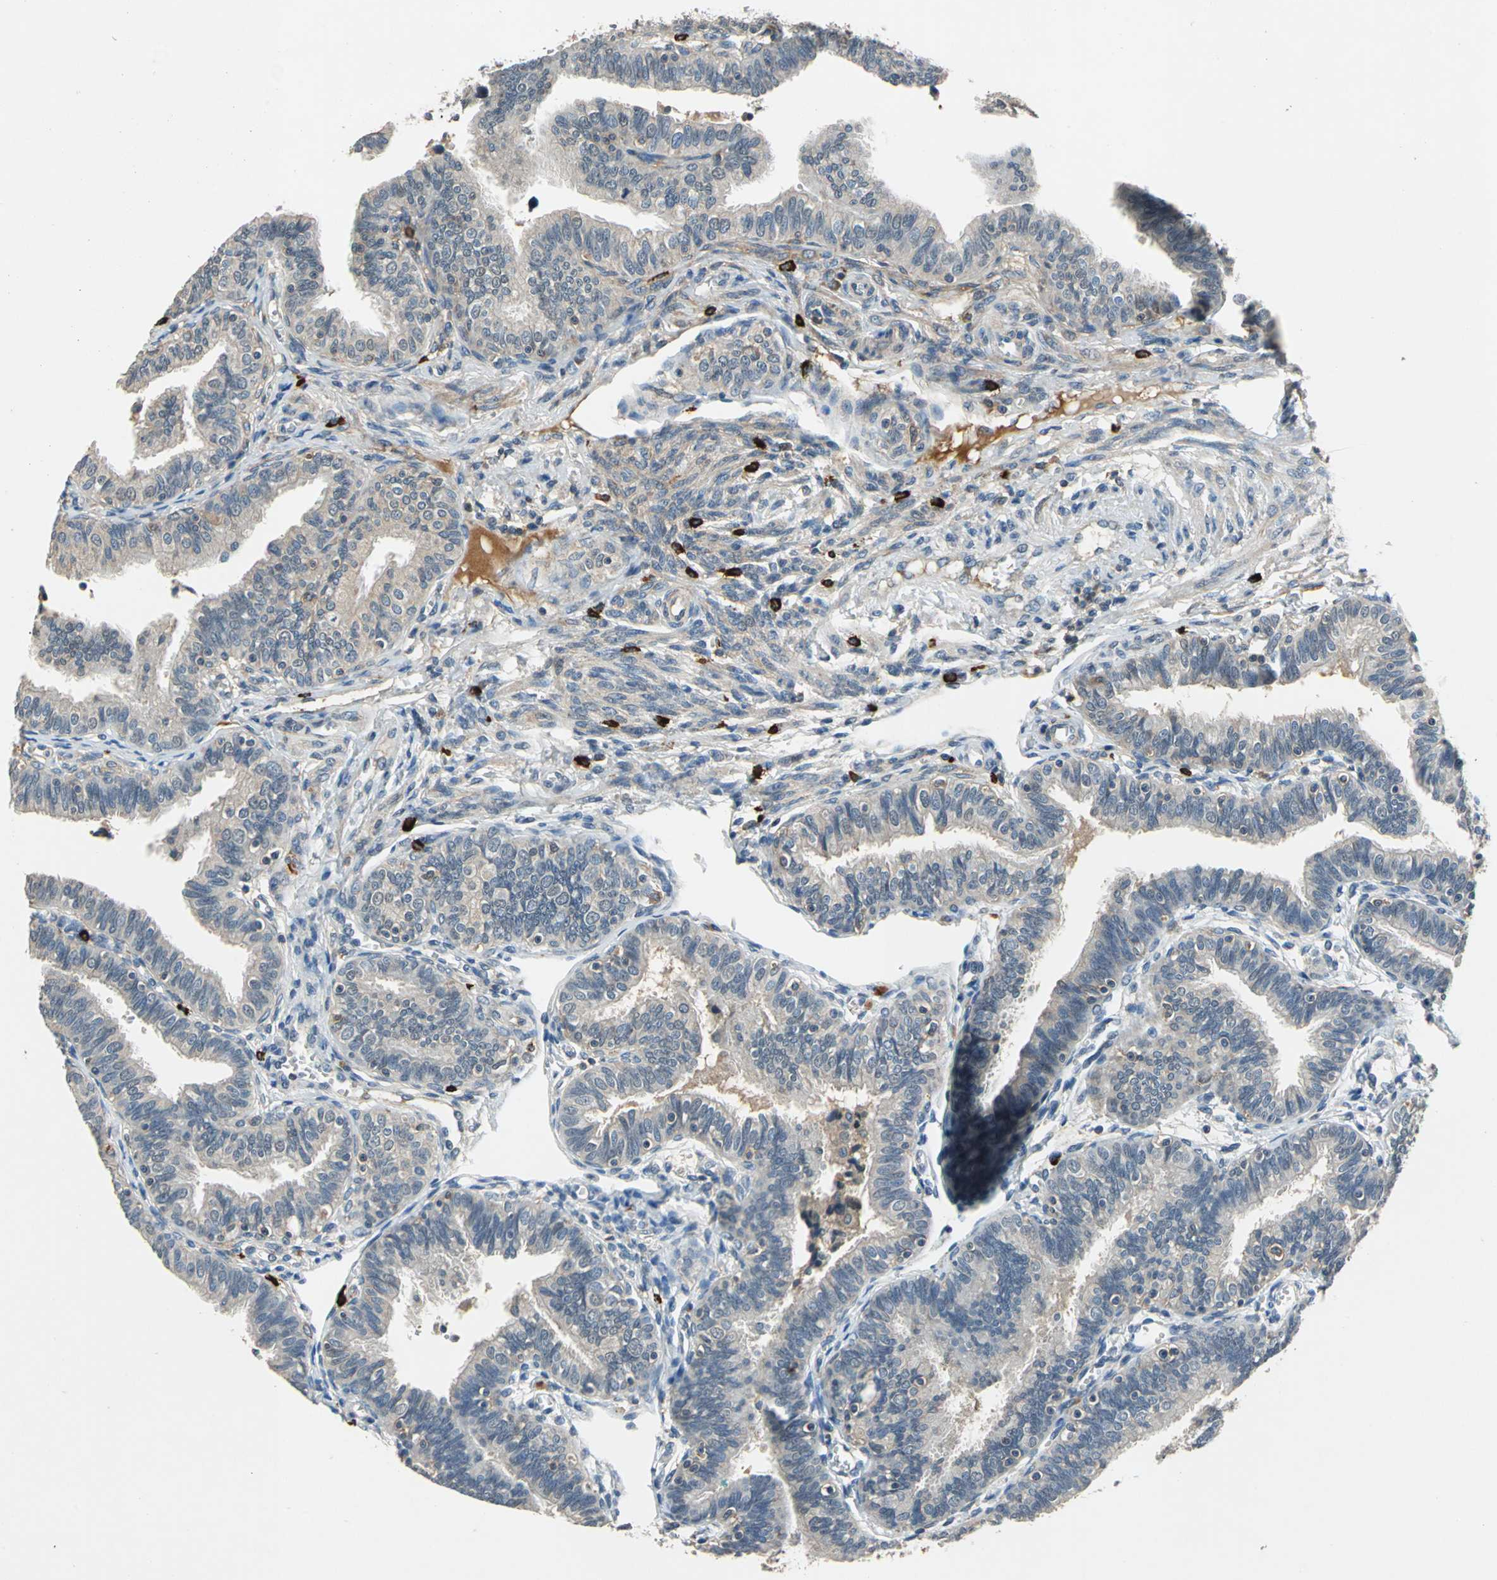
{"staining": {"intensity": "weak", "quantity": "25%-75%", "location": "cytoplasmic/membranous"}, "tissue": "fallopian tube", "cell_type": "Glandular cells", "image_type": "normal", "snomed": [{"axis": "morphology", "description": "Normal tissue, NOS"}, {"axis": "topography", "description": "Fallopian tube"}], "caption": "A high-resolution histopathology image shows immunohistochemistry (IHC) staining of benign fallopian tube, which displays weak cytoplasmic/membranous positivity in about 25%-75% of glandular cells.", "gene": "SLC19A2", "patient": {"sex": "female", "age": 46}}